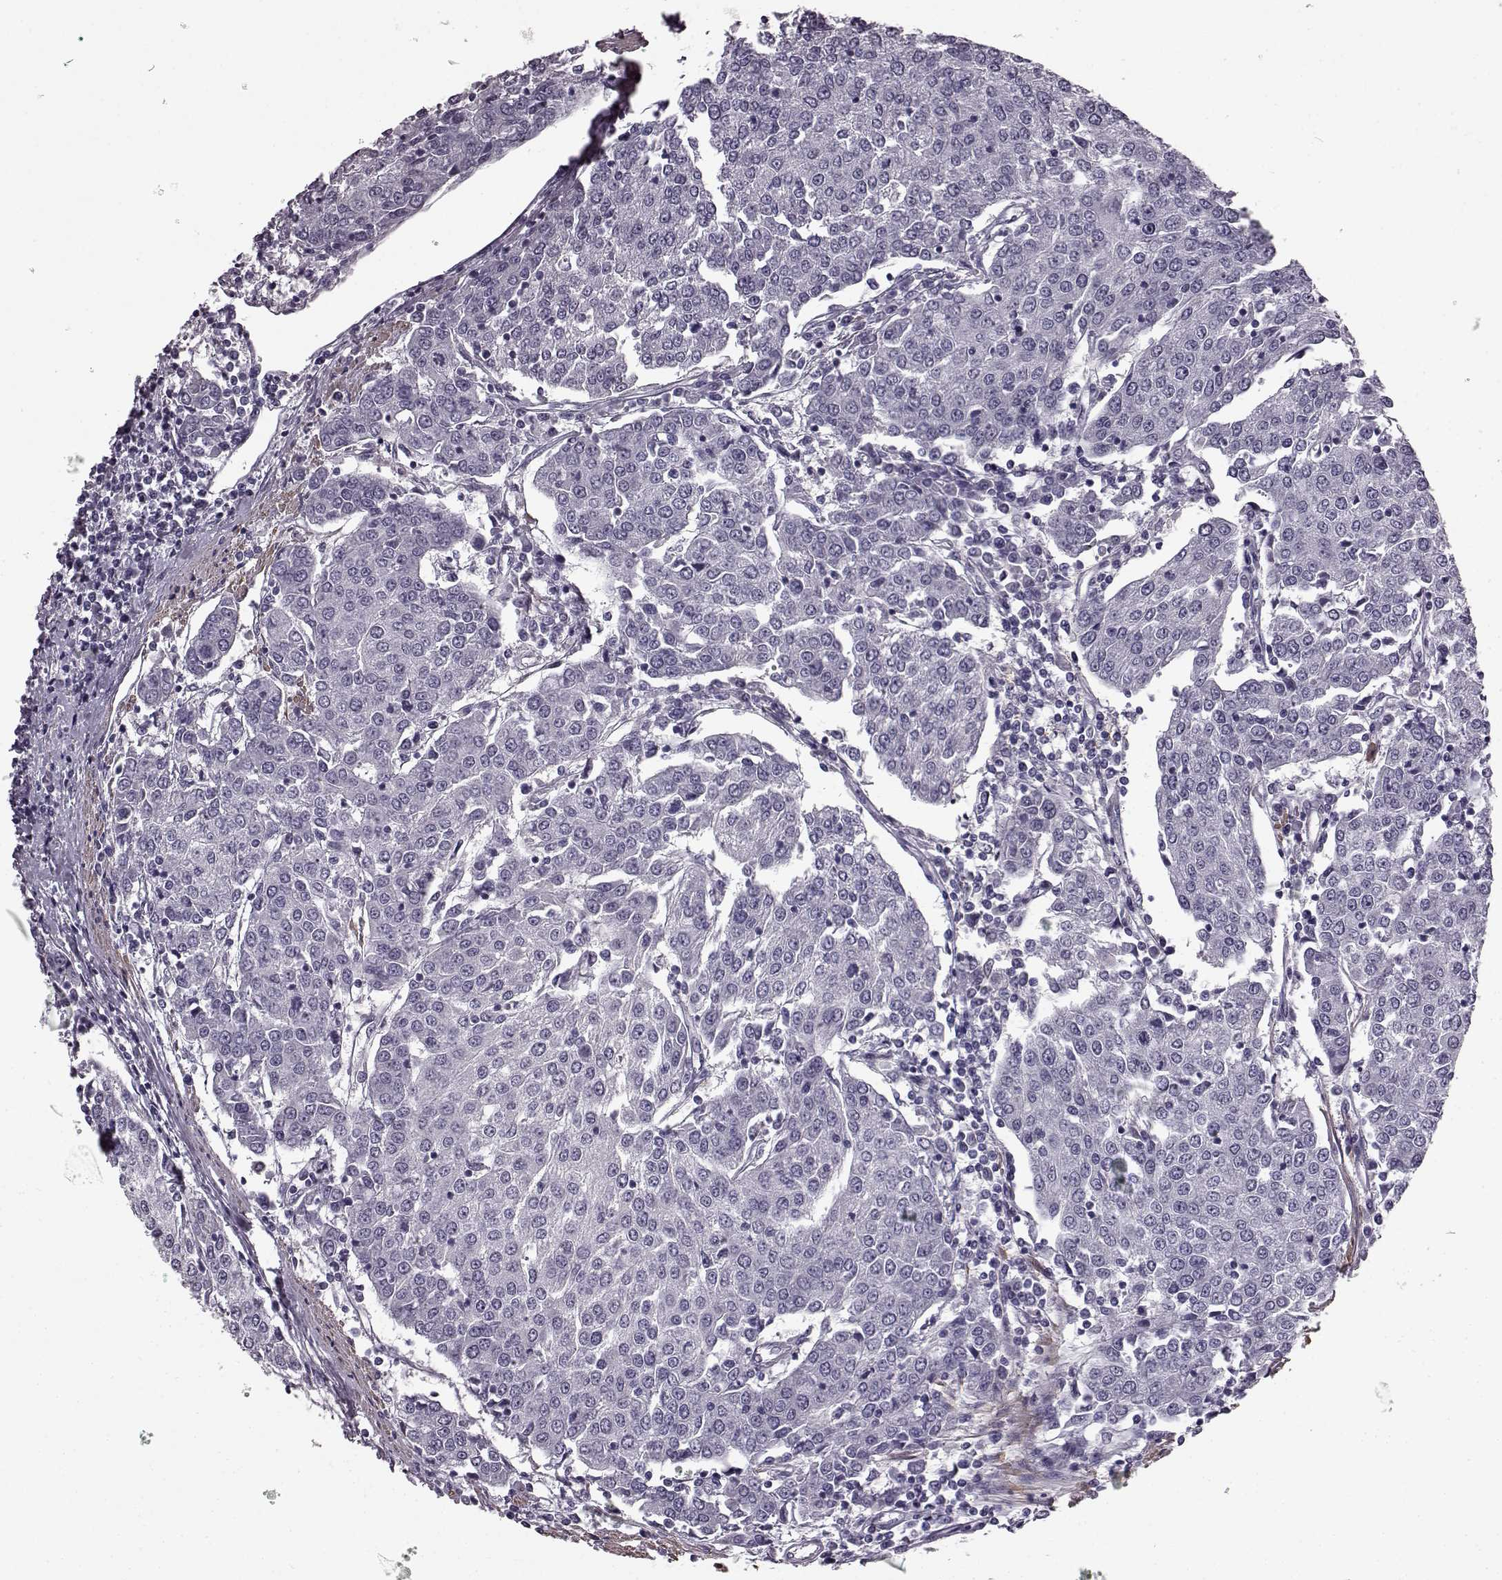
{"staining": {"intensity": "negative", "quantity": "none", "location": "none"}, "tissue": "urothelial cancer", "cell_type": "Tumor cells", "image_type": "cancer", "snomed": [{"axis": "morphology", "description": "Urothelial carcinoma, High grade"}, {"axis": "topography", "description": "Urinary bladder"}], "caption": "Immunohistochemistry of urothelial cancer displays no positivity in tumor cells.", "gene": "SLCO3A1", "patient": {"sex": "female", "age": 85}}